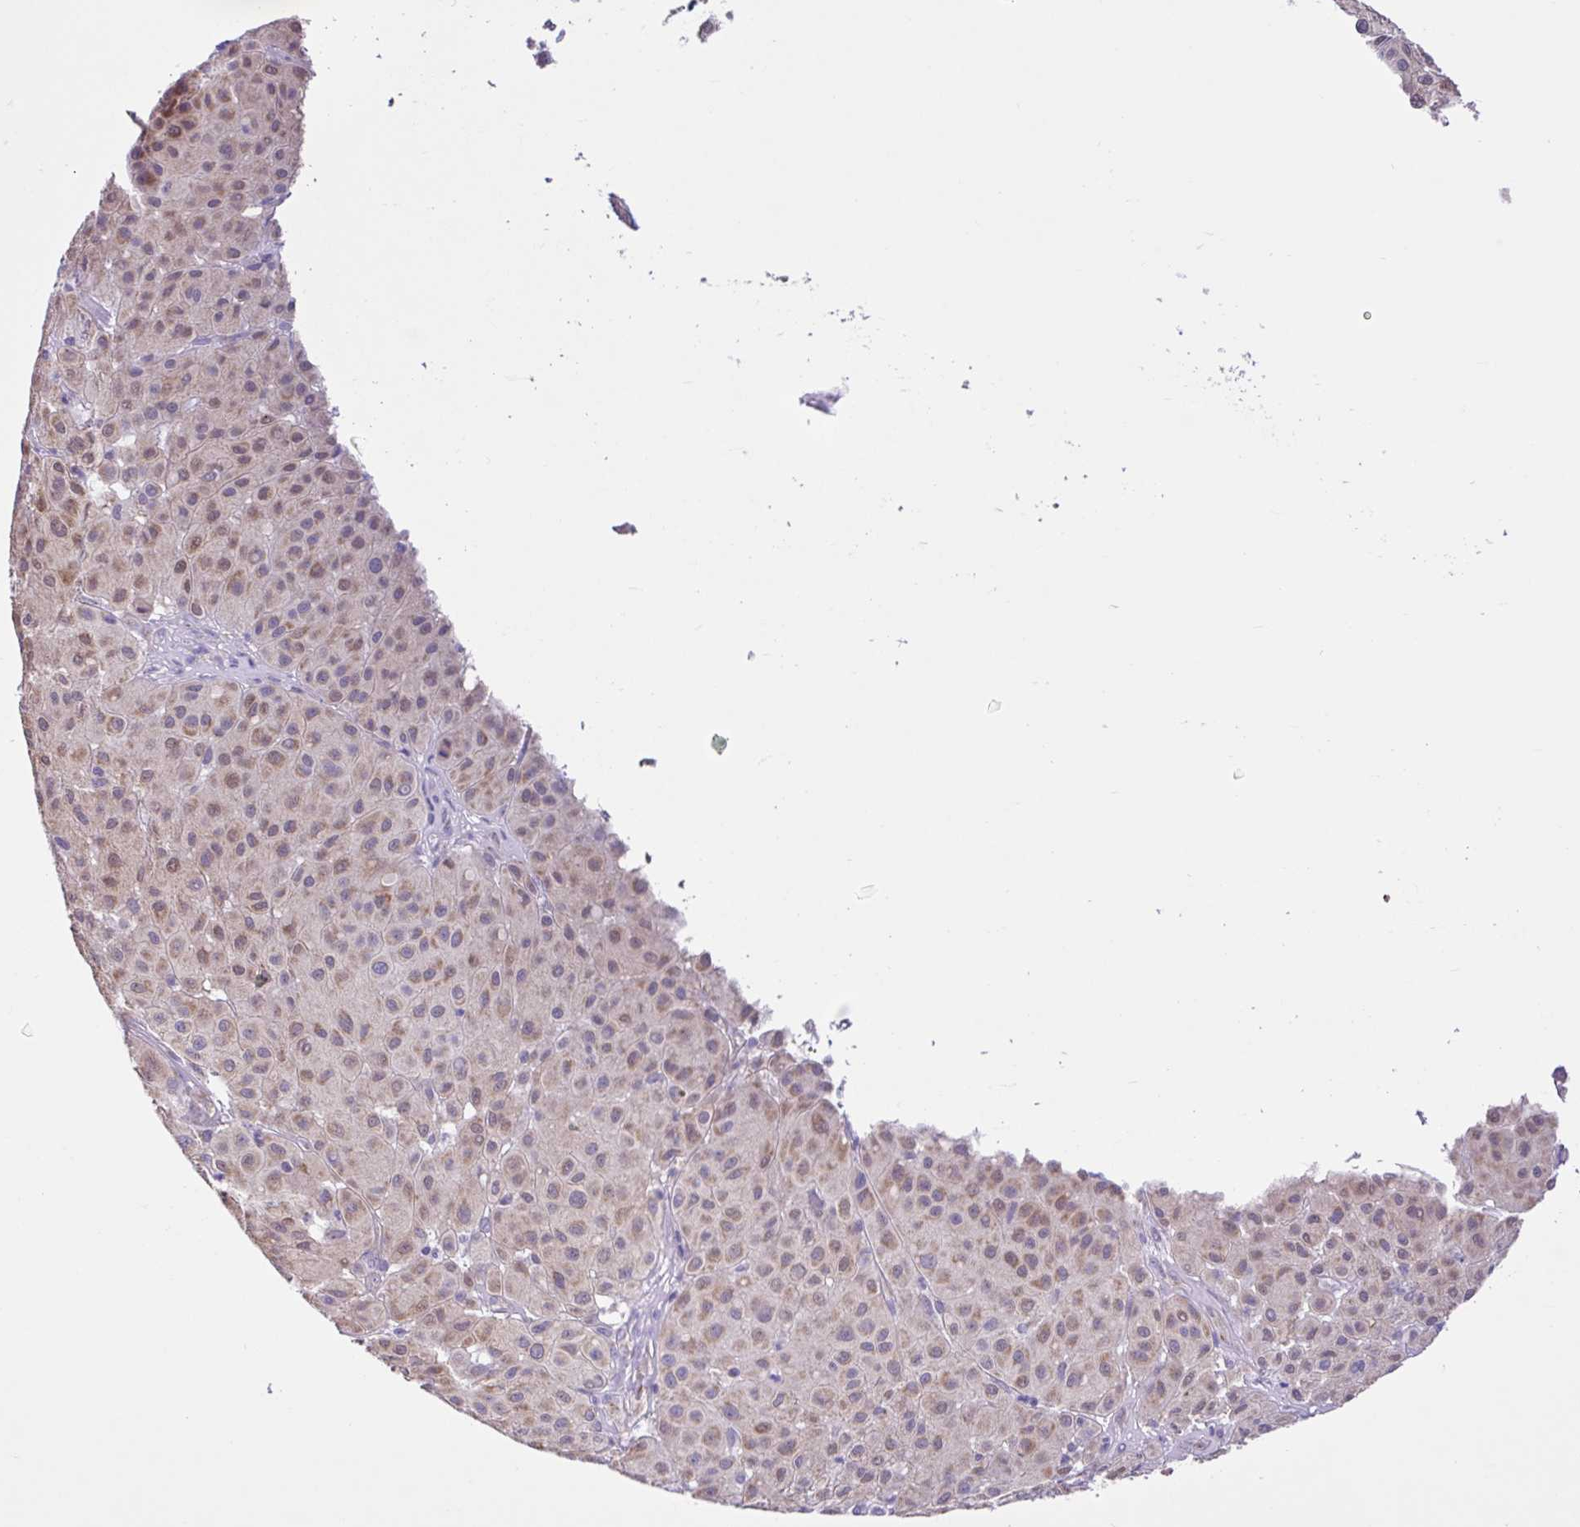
{"staining": {"intensity": "moderate", "quantity": ">75%", "location": "cytoplasmic/membranous"}, "tissue": "melanoma", "cell_type": "Tumor cells", "image_type": "cancer", "snomed": [{"axis": "morphology", "description": "Malignant melanoma, Metastatic site"}, {"axis": "topography", "description": "Smooth muscle"}], "caption": "A histopathology image of human malignant melanoma (metastatic site) stained for a protein shows moderate cytoplasmic/membranous brown staining in tumor cells.", "gene": "NDUFS2", "patient": {"sex": "male", "age": 41}}